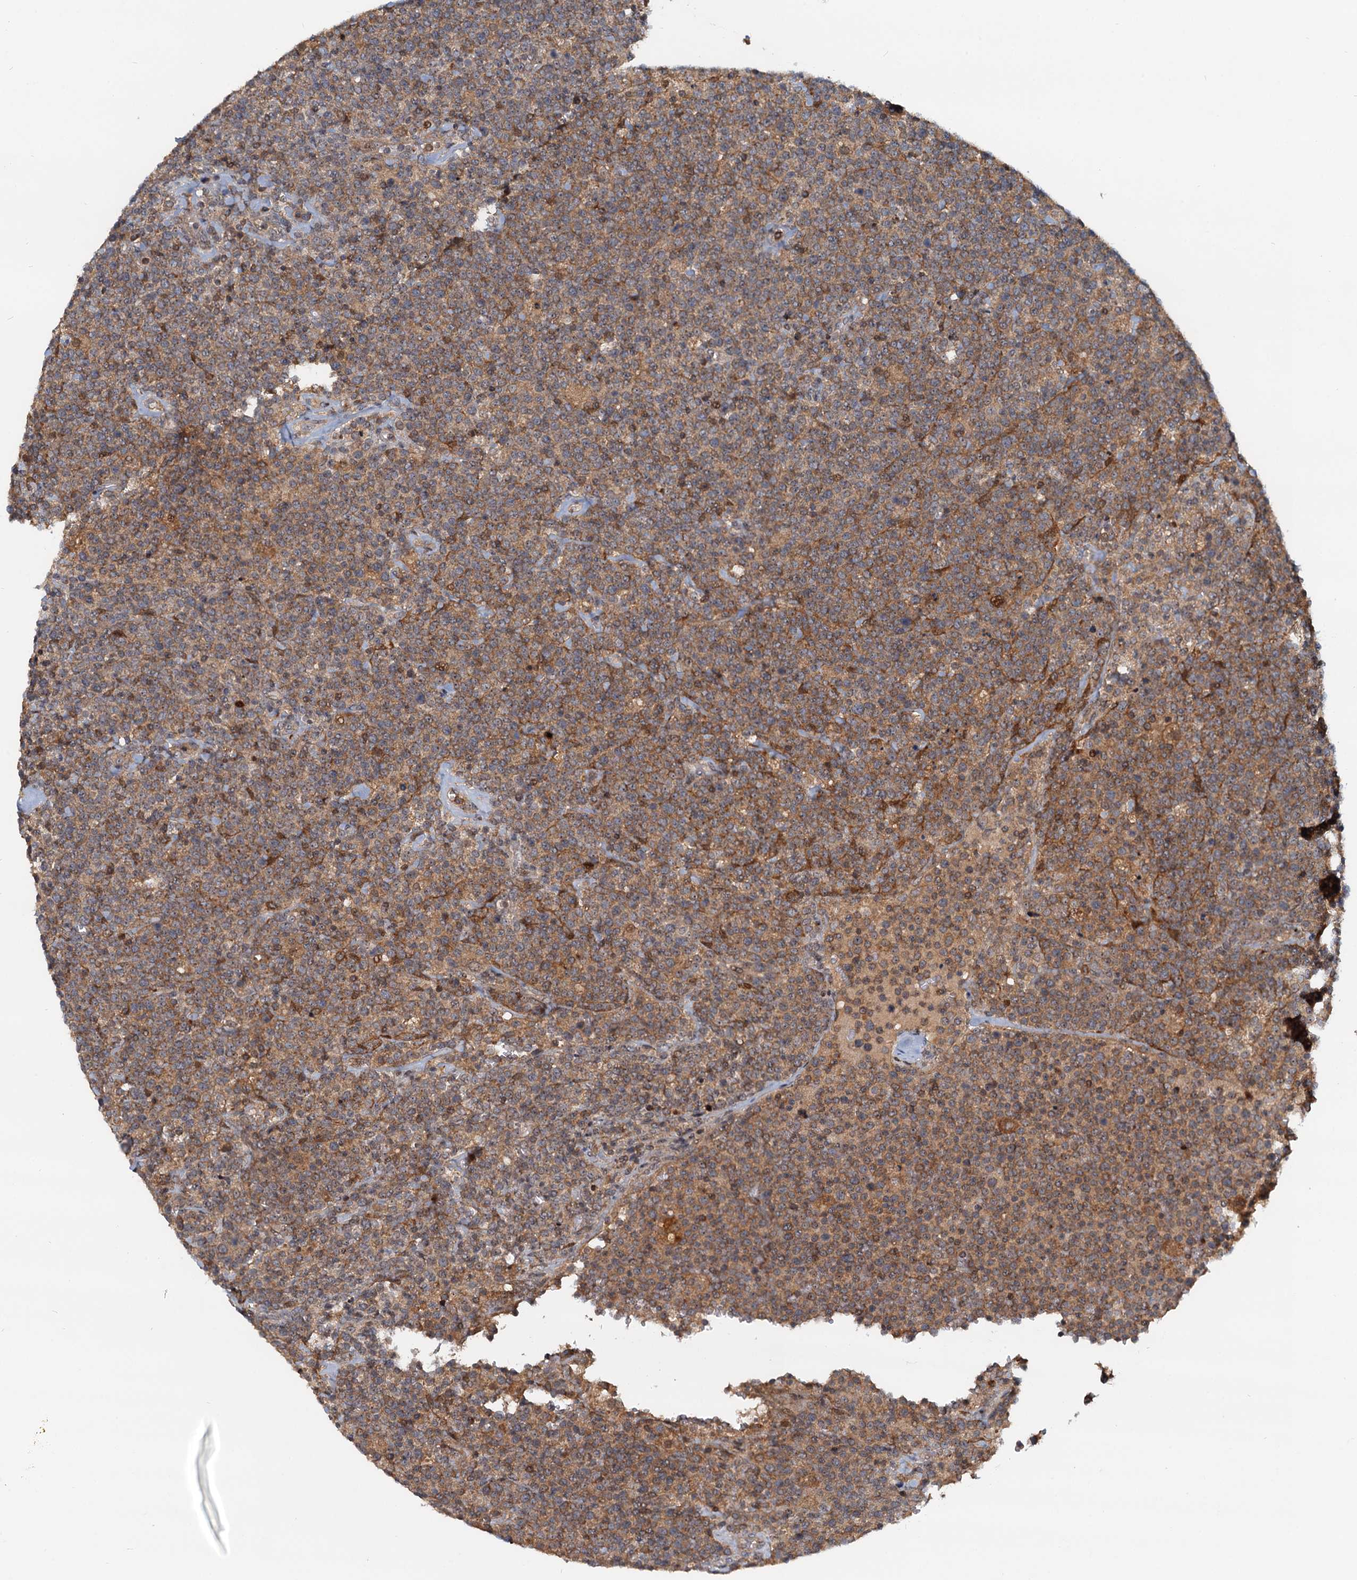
{"staining": {"intensity": "moderate", "quantity": ">75%", "location": "cytoplasmic/membranous"}, "tissue": "lymphoma", "cell_type": "Tumor cells", "image_type": "cancer", "snomed": [{"axis": "morphology", "description": "Malignant lymphoma, non-Hodgkin's type, High grade"}, {"axis": "topography", "description": "Lymph node"}], "caption": "DAB immunohistochemical staining of high-grade malignant lymphoma, non-Hodgkin's type displays moderate cytoplasmic/membranous protein expression in about >75% of tumor cells. Immunohistochemistry stains the protein of interest in brown and the nuclei are stained blue.", "gene": "TOLLIP", "patient": {"sex": "male", "age": 61}}